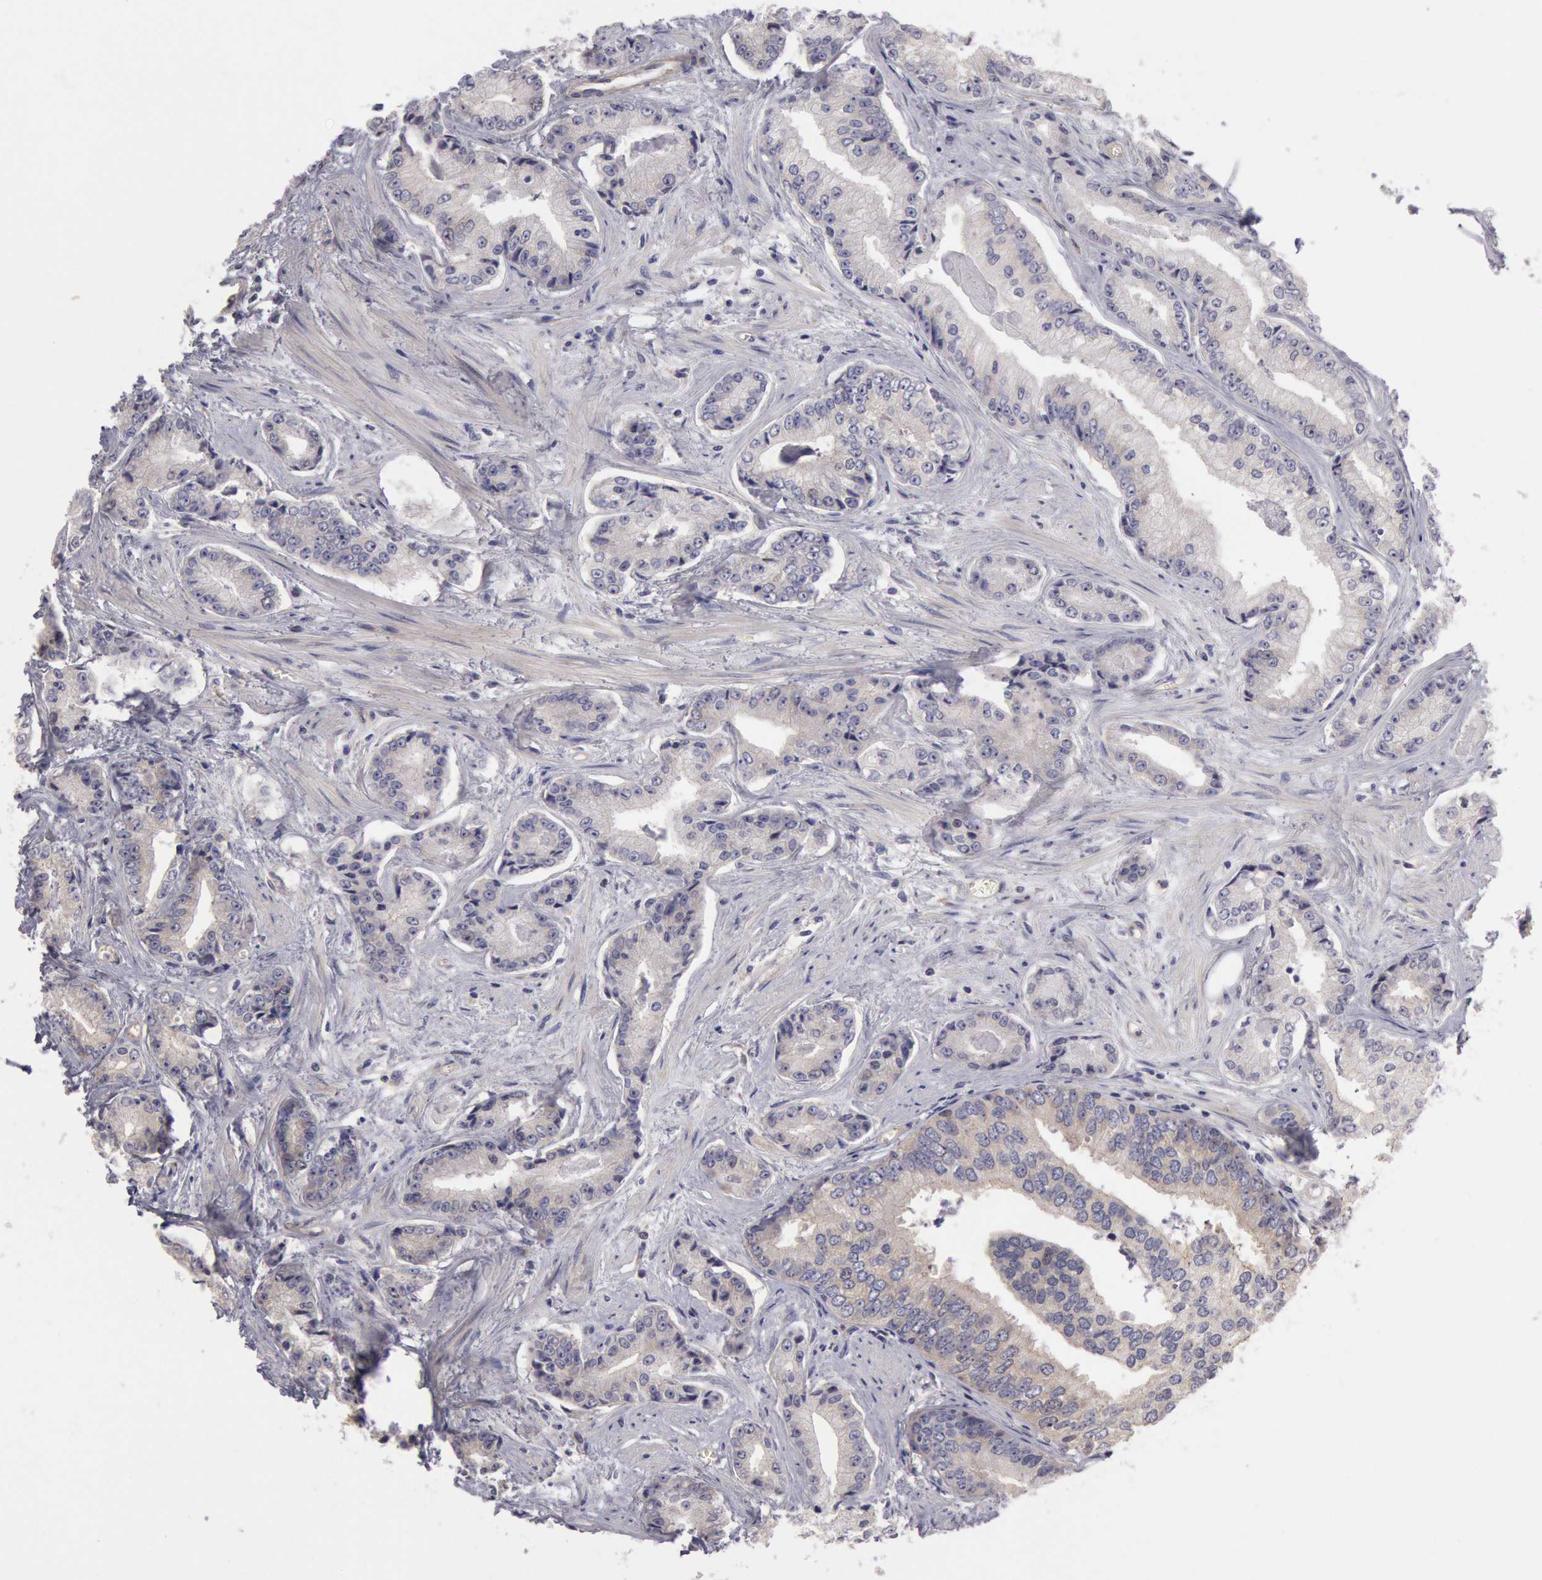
{"staining": {"intensity": "negative", "quantity": "none", "location": "none"}, "tissue": "prostate cancer", "cell_type": "Tumor cells", "image_type": "cancer", "snomed": [{"axis": "morphology", "description": "Adenocarcinoma, High grade"}, {"axis": "topography", "description": "Prostate"}], "caption": "Immunohistochemical staining of prostate cancer displays no significant staining in tumor cells.", "gene": "AMOTL1", "patient": {"sex": "male", "age": 56}}